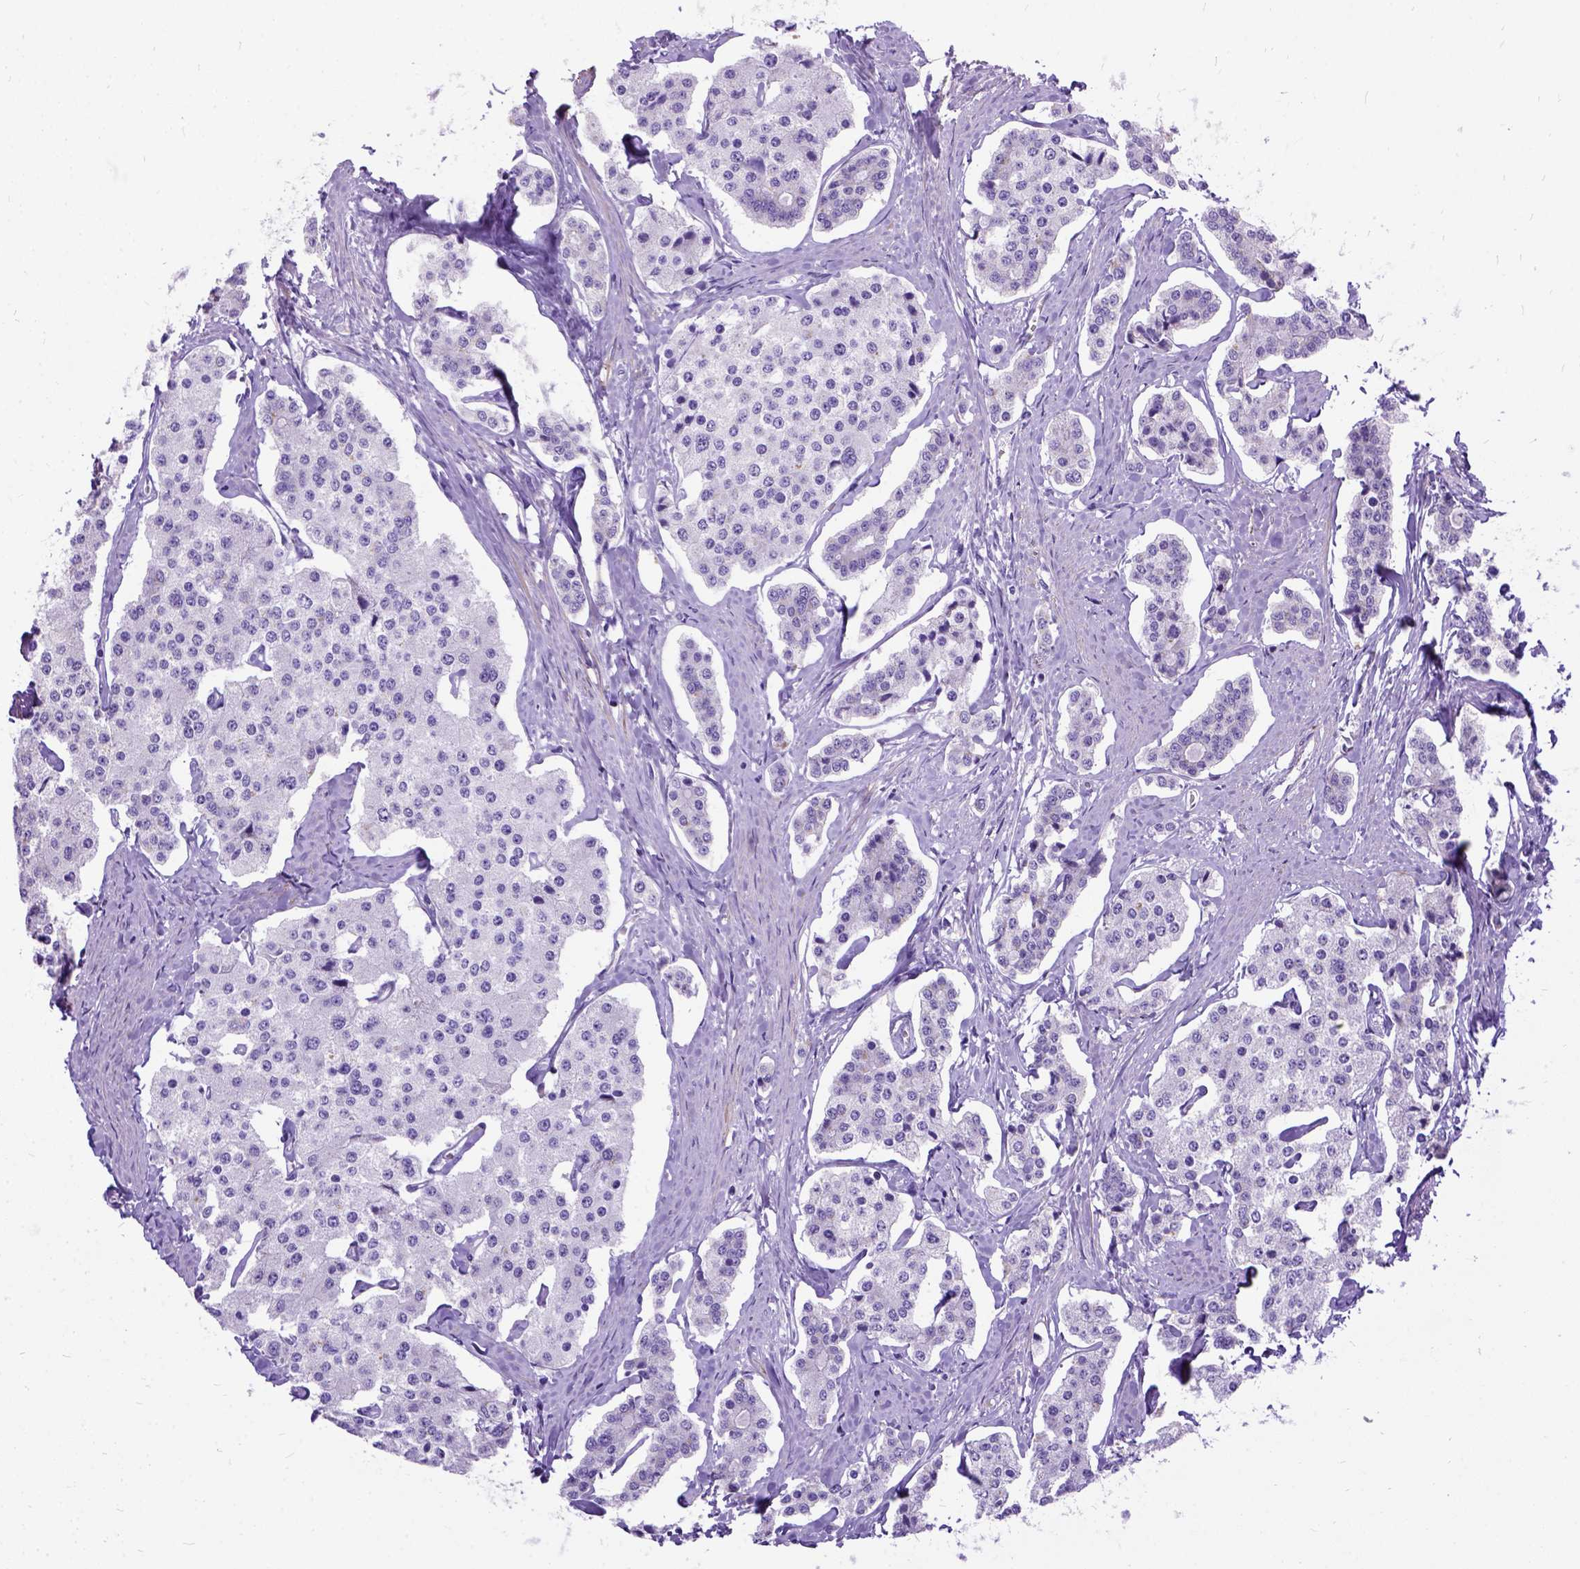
{"staining": {"intensity": "negative", "quantity": "none", "location": "none"}, "tissue": "carcinoid", "cell_type": "Tumor cells", "image_type": "cancer", "snomed": [{"axis": "morphology", "description": "Carcinoid, malignant, NOS"}, {"axis": "topography", "description": "Small intestine"}], "caption": "This is an immunohistochemistry micrograph of human carcinoid (malignant). There is no positivity in tumor cells.", "gene": "PRG2", "patient": {"sex": "female", "age": 65}}